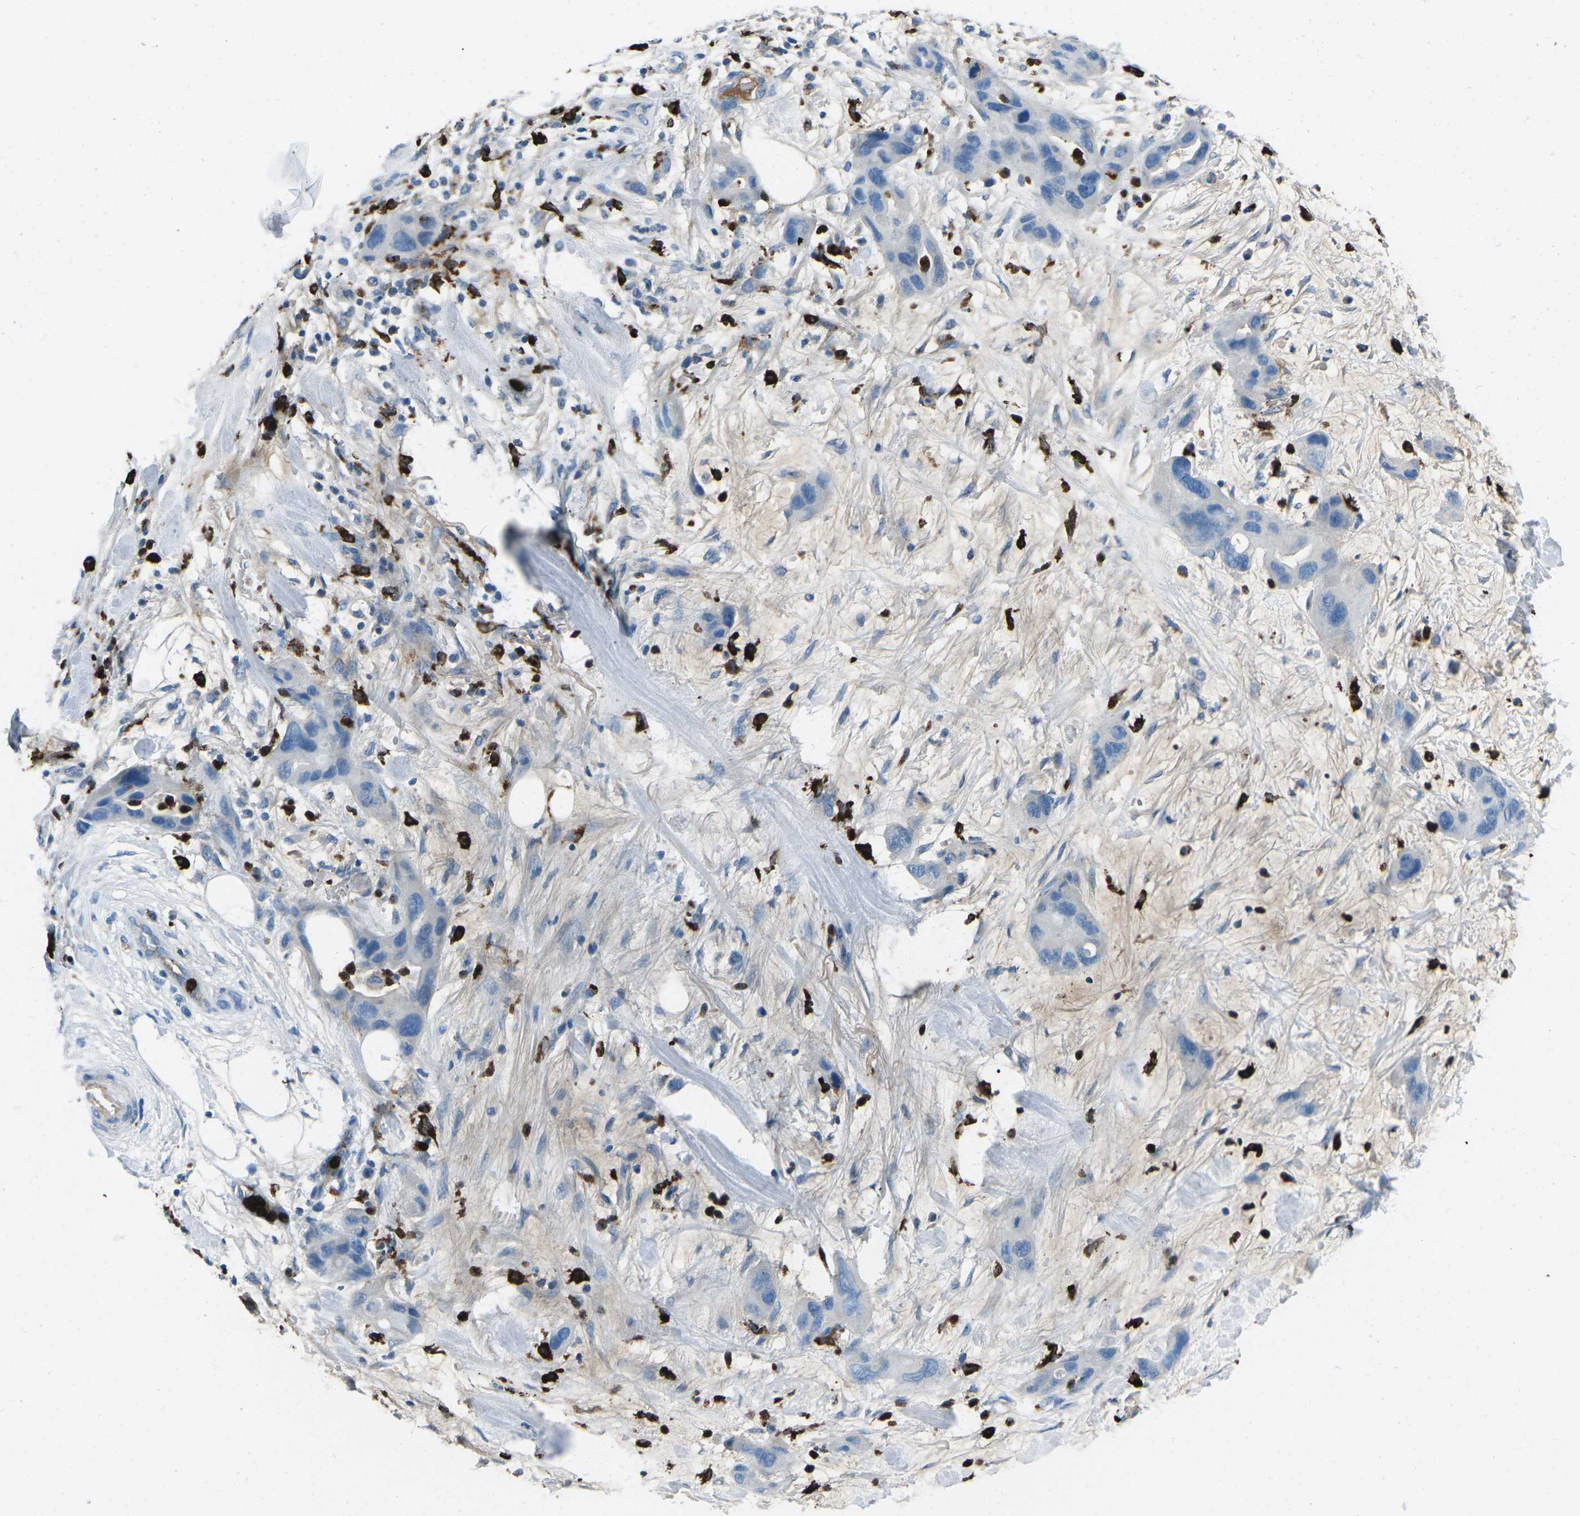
{"staining": {"intensity": "negative", "quantity": "none", "location": "none"}, "tissue": "pancreatic cancer", "cell_type": "Tumor cells", "image_type": "cancer", "snomed": [{"axis": "morphology", "description": "Adenocarcinoma, NOS"}, {"axis": "topography", "description": "Pancreas"}], "caption": "Immunohistochemical staining of pancreatic cancer shows no significant expression in tumor cells.", "gene": "FCN1", "patient": {"sex": "female", "age": 71}}